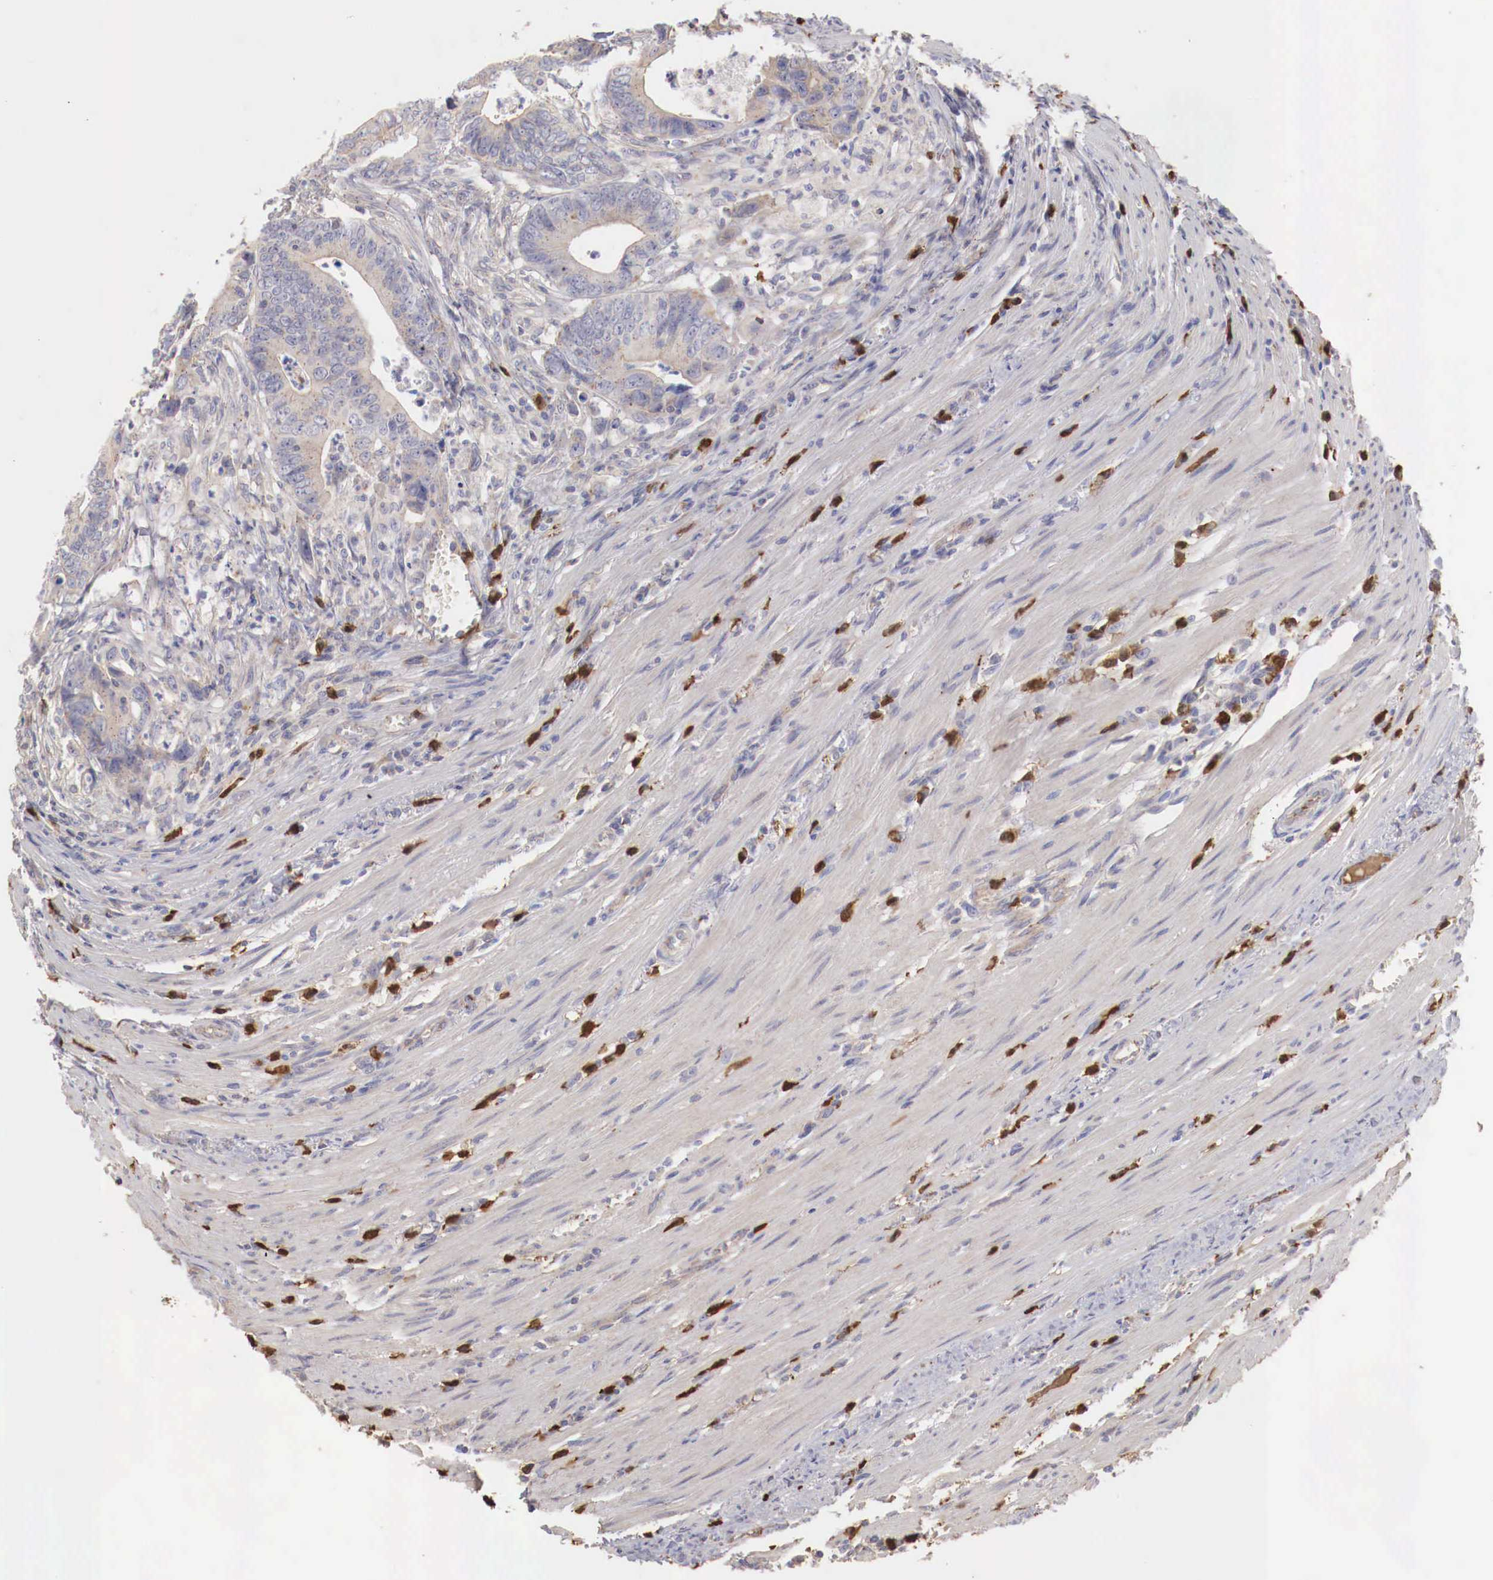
{"staining": {"intensity": "negative", "quantity": "none", "location": "none"}, "tissue": "colorectal cancer", "cell_type": "Tumor cells", "image_type": "cancer", "snomed": [{"axis": "morphology", "description": "Adenocarcinoma, NOS"}, {"axis": "topography", "description": "Colon"}], "caption": "Immunohistochemistry (IHC) micrograph of neoplastic tissue: colorectal cancer stained with DAB demonstrates no significant protein positivity in tumor cells. Nuclei are stained in blue.", "gene": "PITPNA", "patient": {"sex": "female", "age": 78}}